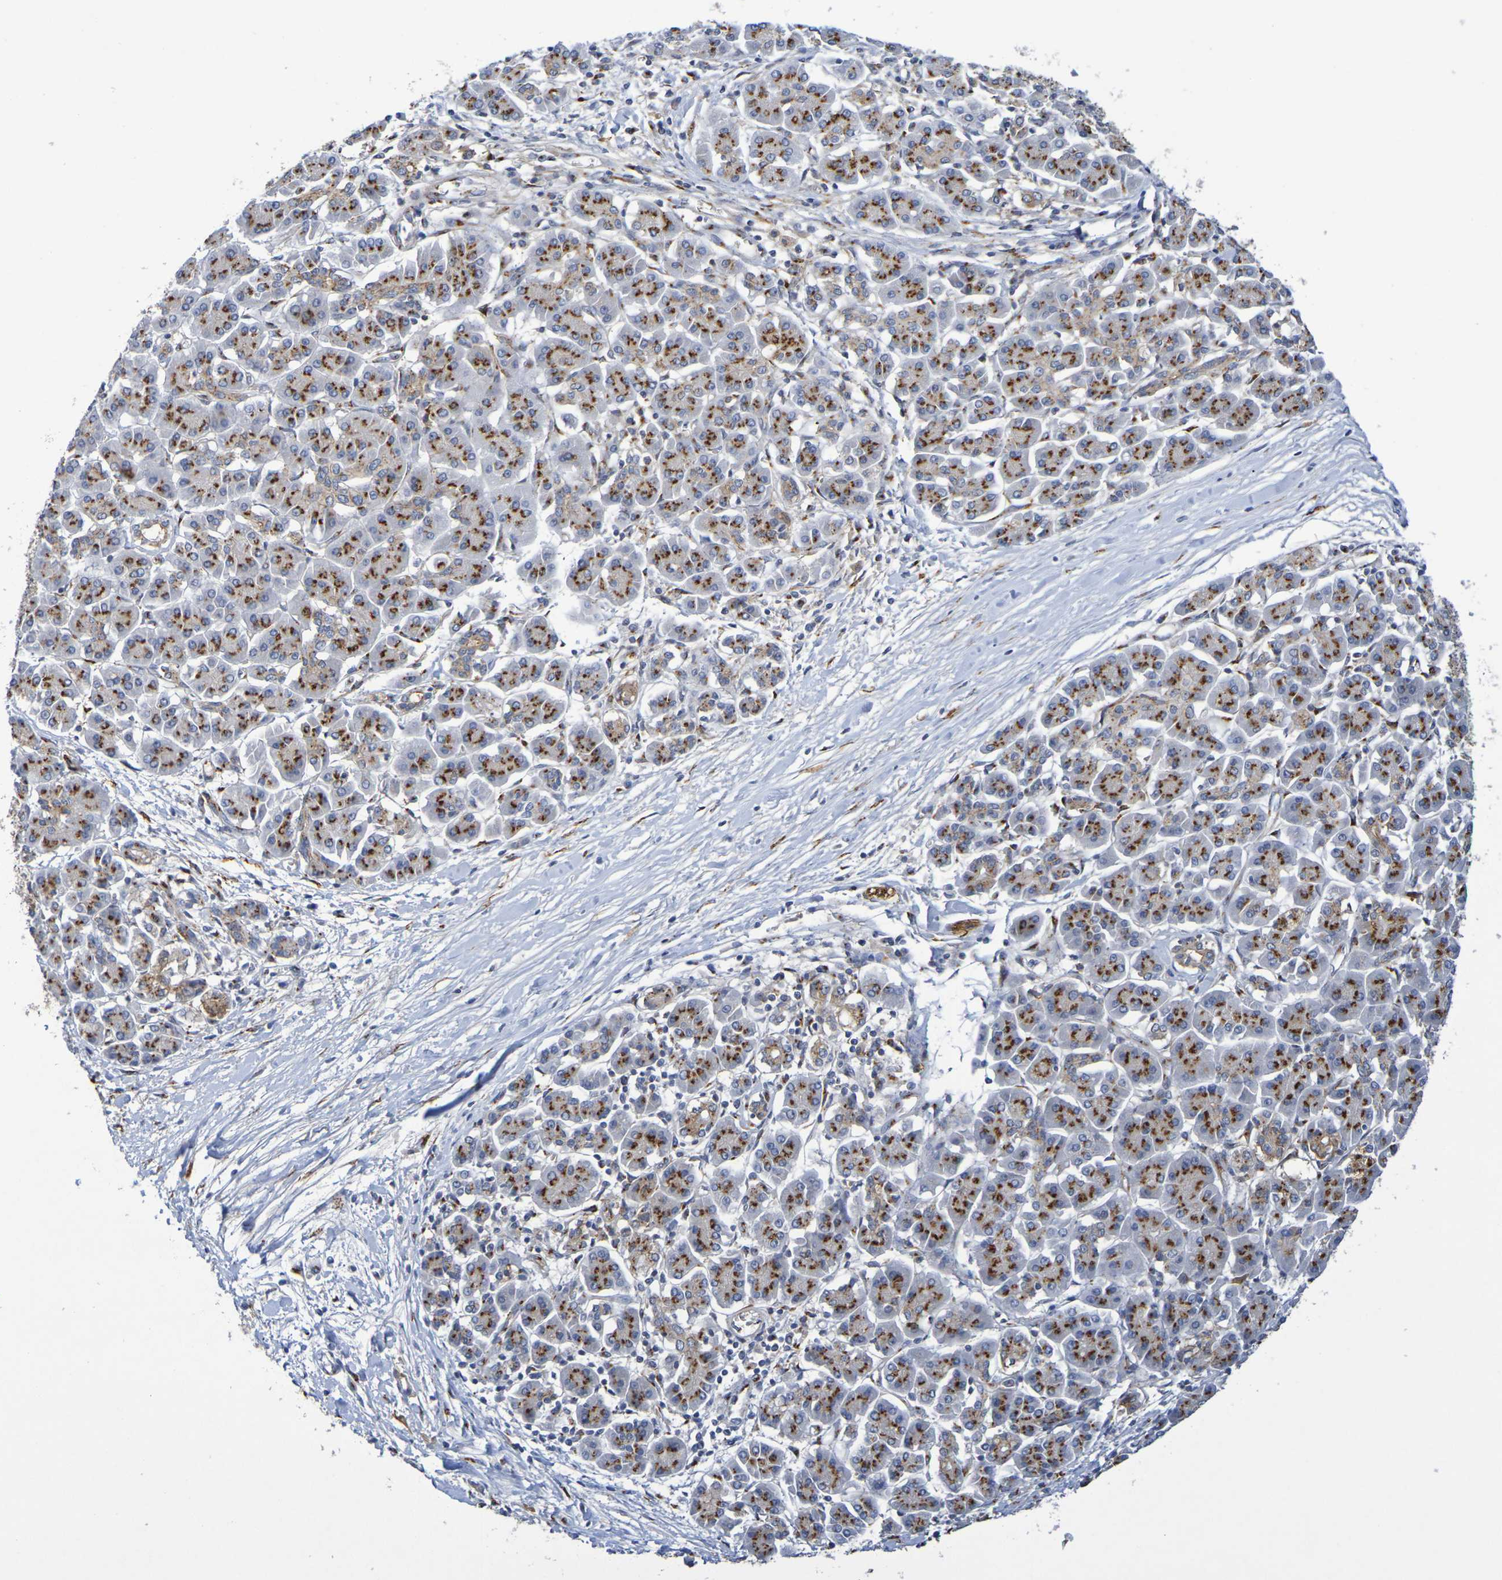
{"staining": {"intensity": "moderate", "quantity": ">75%", "location": "cytoplasmic/membranous"}, "tissue": "pancreatic cancer", "cell_type": "Tumor cells", "image_type": "cancer", "snomed": [{"axis": "morphology", "description": "Adenocarcinoma, NOS"}, {"axis": "topography", "description": "Pancreas"}], "caption": "The immunohistochemical stain highlights moderate cytoplasmic/membranous positivity in tumor cells of adenocarcinoma (pancreatic) tissue. (DAB (3,3'-diaminobenzidine) IHC, brown staining for protein, blue staining for nuclei).", "gene": "DCP2", "patient": {"sex": "female", "age": 57}}